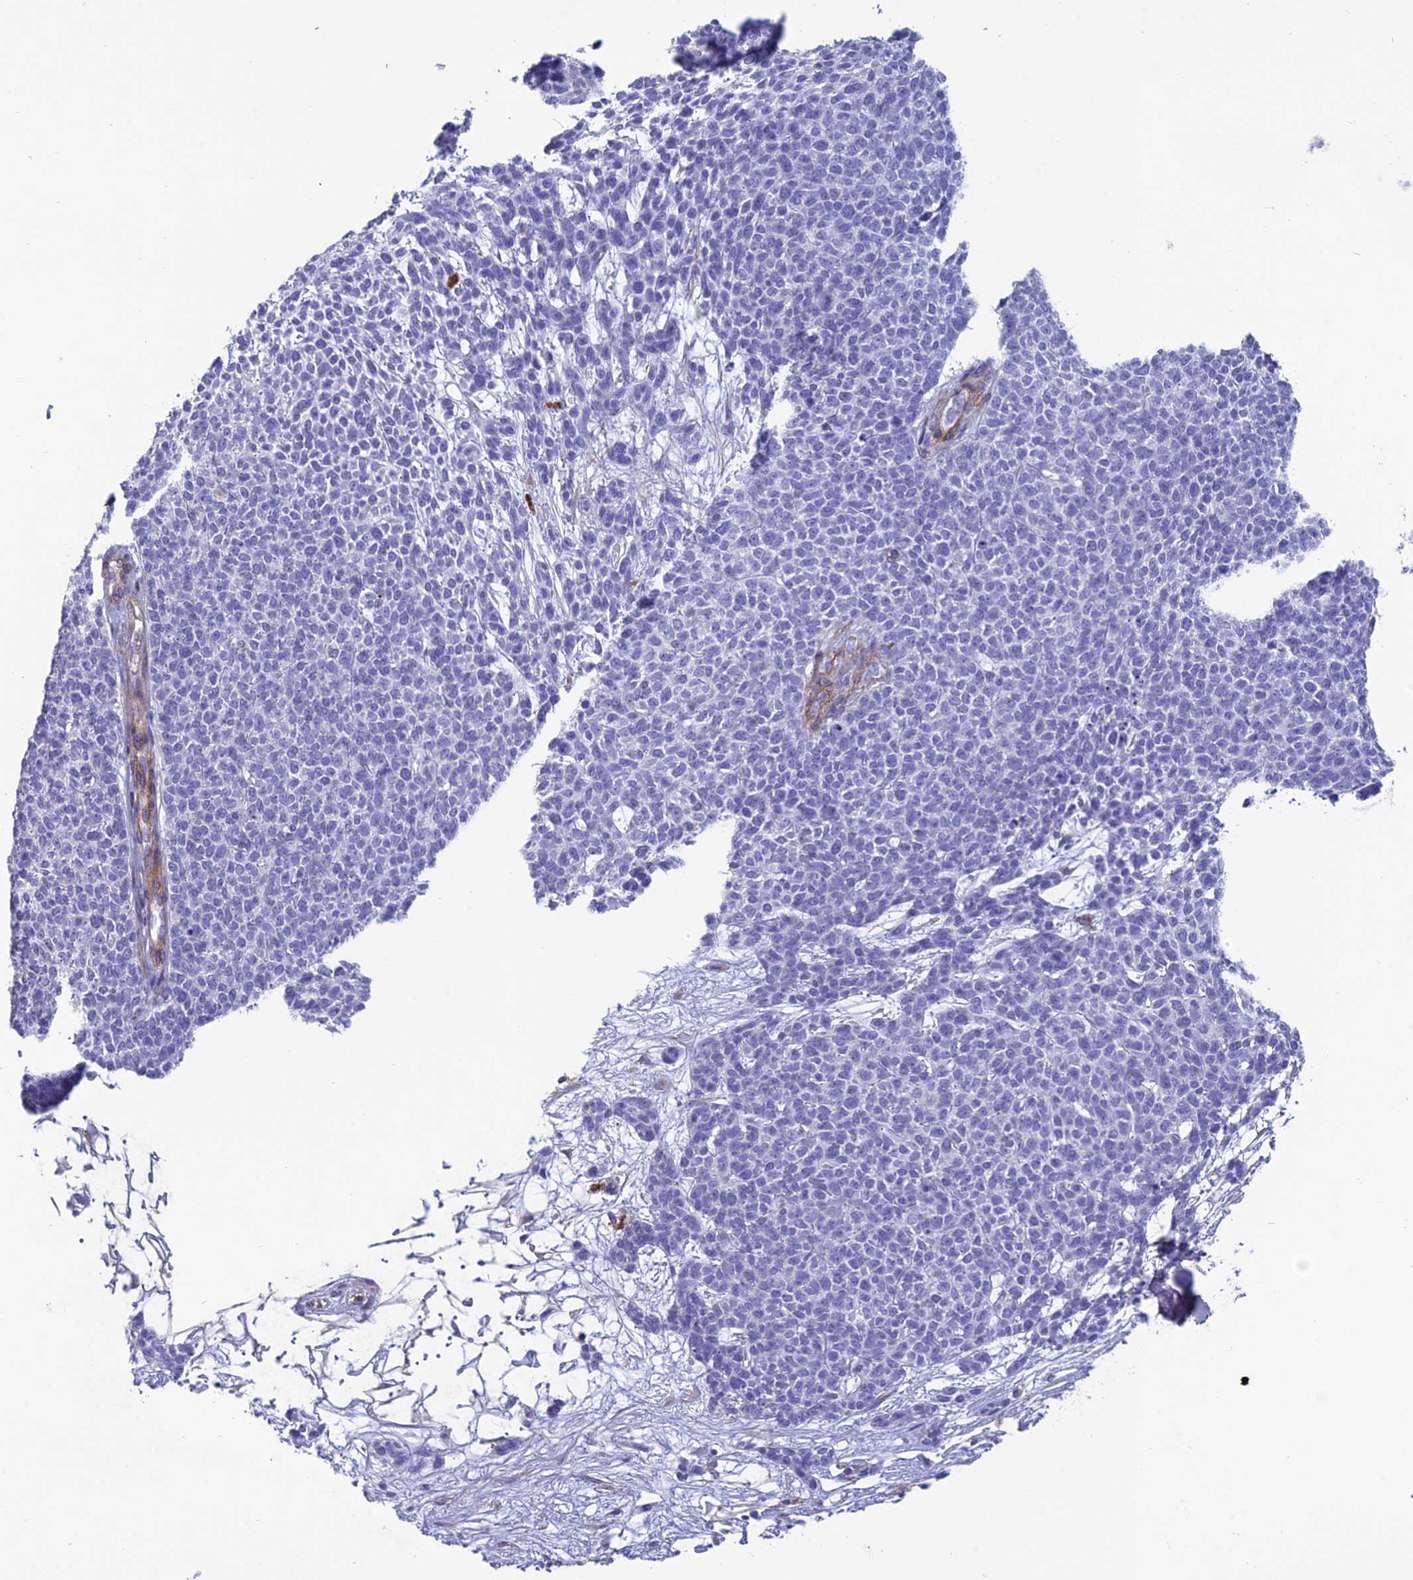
{"staining": {"intensity": "negative", "quantity": "none", "location": "none"}, "tissue": "skin cancer", "cell_type": "Tumor cells", "image_type": "cancer", "snomed": [{"axis": "morphology", "description": "Basal cell carcinoma"}, {"axis": "topography", "description": "Skin"}], "caption": "DAB immunohistochemical staining of skin basal cell carcinoma displays no significant staining in tumor cells.", "gene": "TNS1", "patient": {"sex": "female", "age": 84}}